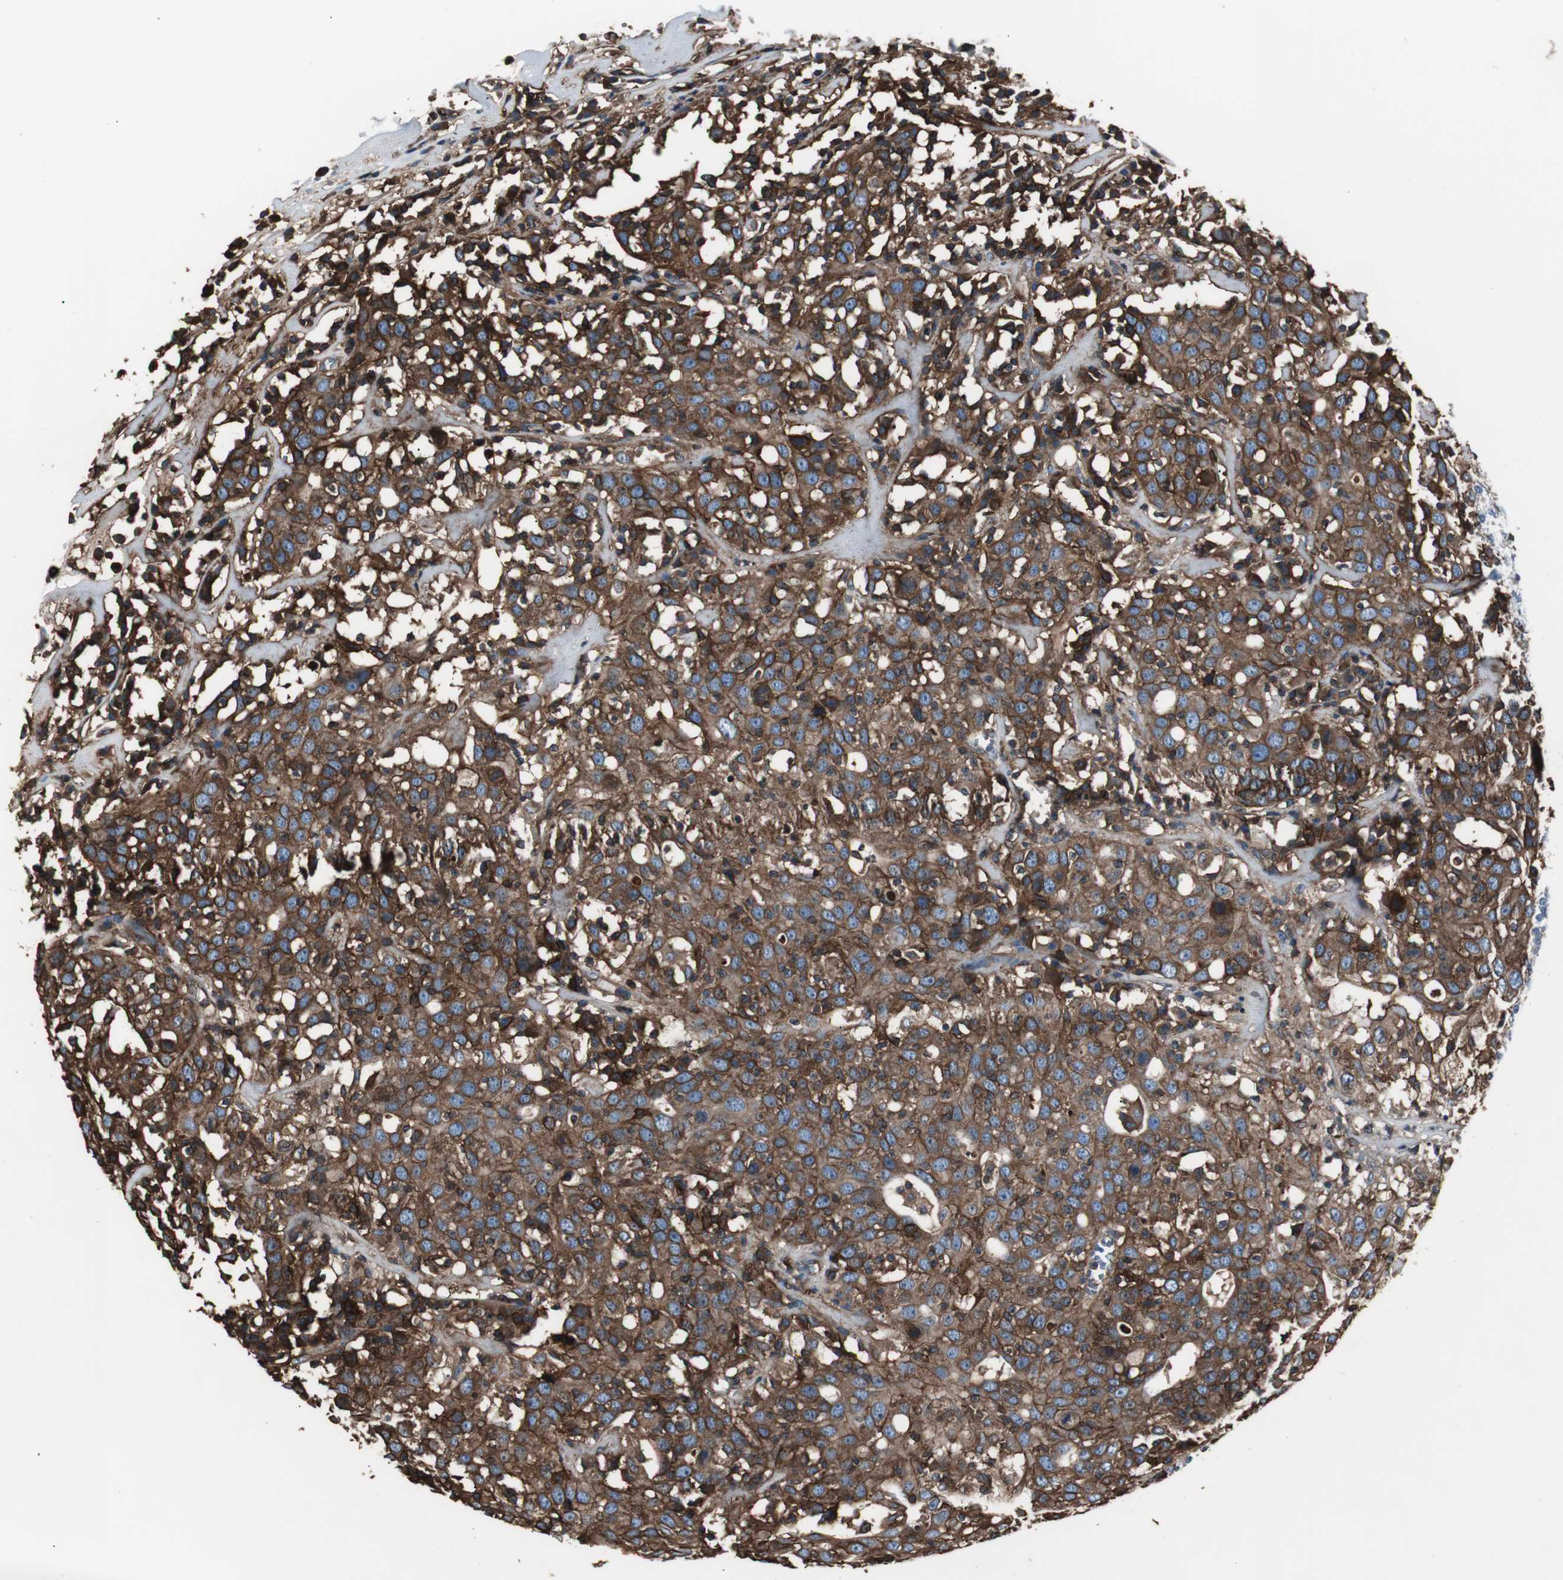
{"staining": {"intensity": "strong", "quantity": ">75%", "location": "cytoplasmic/membranous"}, "tissue": "head and neck cancer", "cell_type": "Tumor cells", "image_type": "cancer", "snomed": [{"axis": "morphology", "description": "Adenocarcinoma, NOS"}, {"axis": "topography", "description": "Salivary gland"}, {"axis": "topography", "description": "Head-Neck"}], "caption": "This is a photomicrograph of immunohistochemistry (IHC) staining of adenocarcinoma (head and neck), which shows strong positivity in the cytoplasmic/membranous of tumor cells.", "gene": "B2M", "patient": {"sex": "female", "age": 65}}